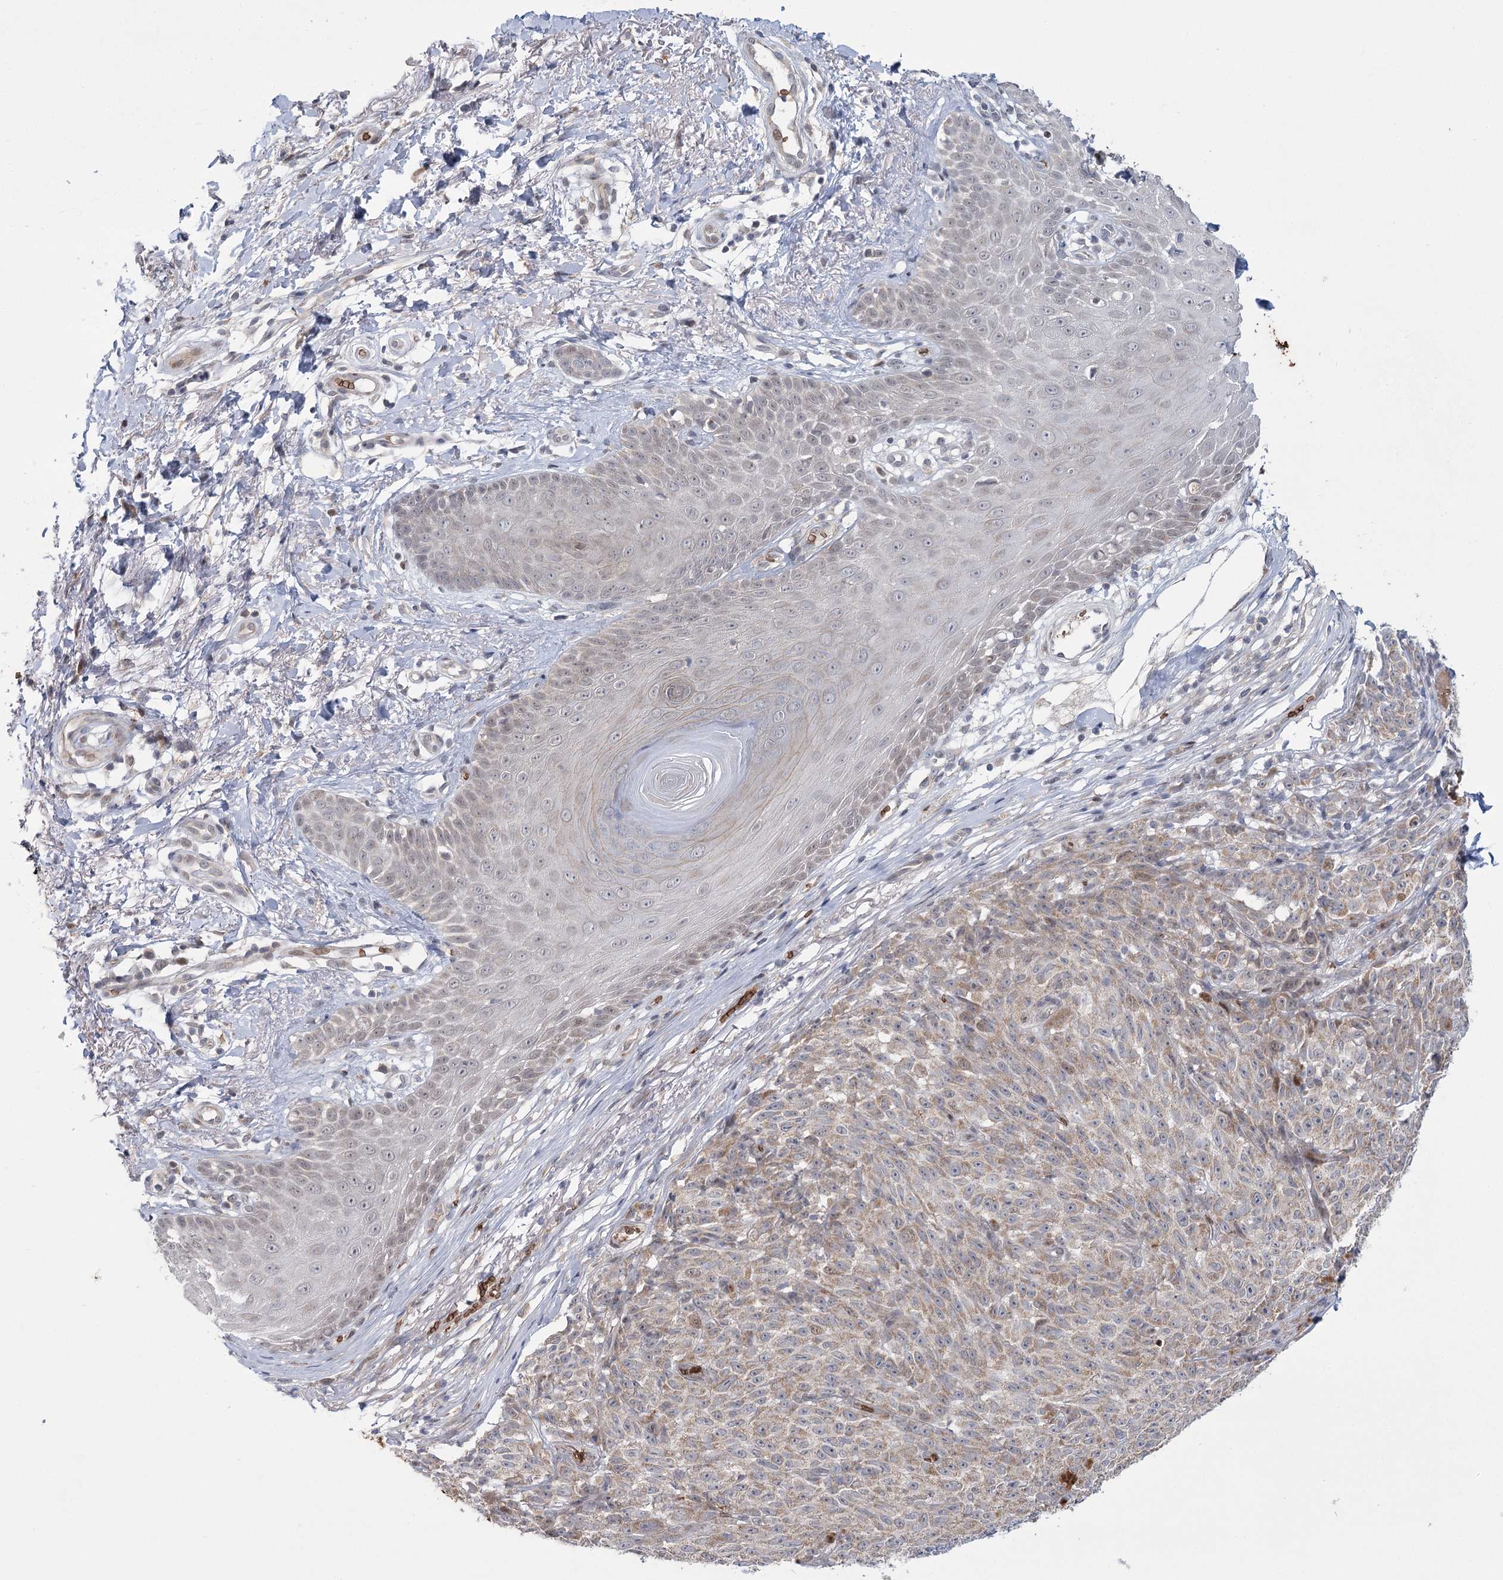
{"staining": {"intensity": "weak", "quantity": ">75%", "location": "cytoplasmic/membranous"}, "tissue": "melanoma", "cell_type": "Tumor cells", "image_type": "cancer", "snomed": [{"axis": "morphology", "description": "Malignant melanoma, NOS"}, {"axis": "topography", "description": "Skin"}], "caption": "Immunohistochemistry (IHC) of melanoma exhibits low levels of weak cytoplasmic/membranous staining in approximately >75% of tumor cells.", "gene": "NSMCE4A", "patient": {"sex": "female", "age": 82}}